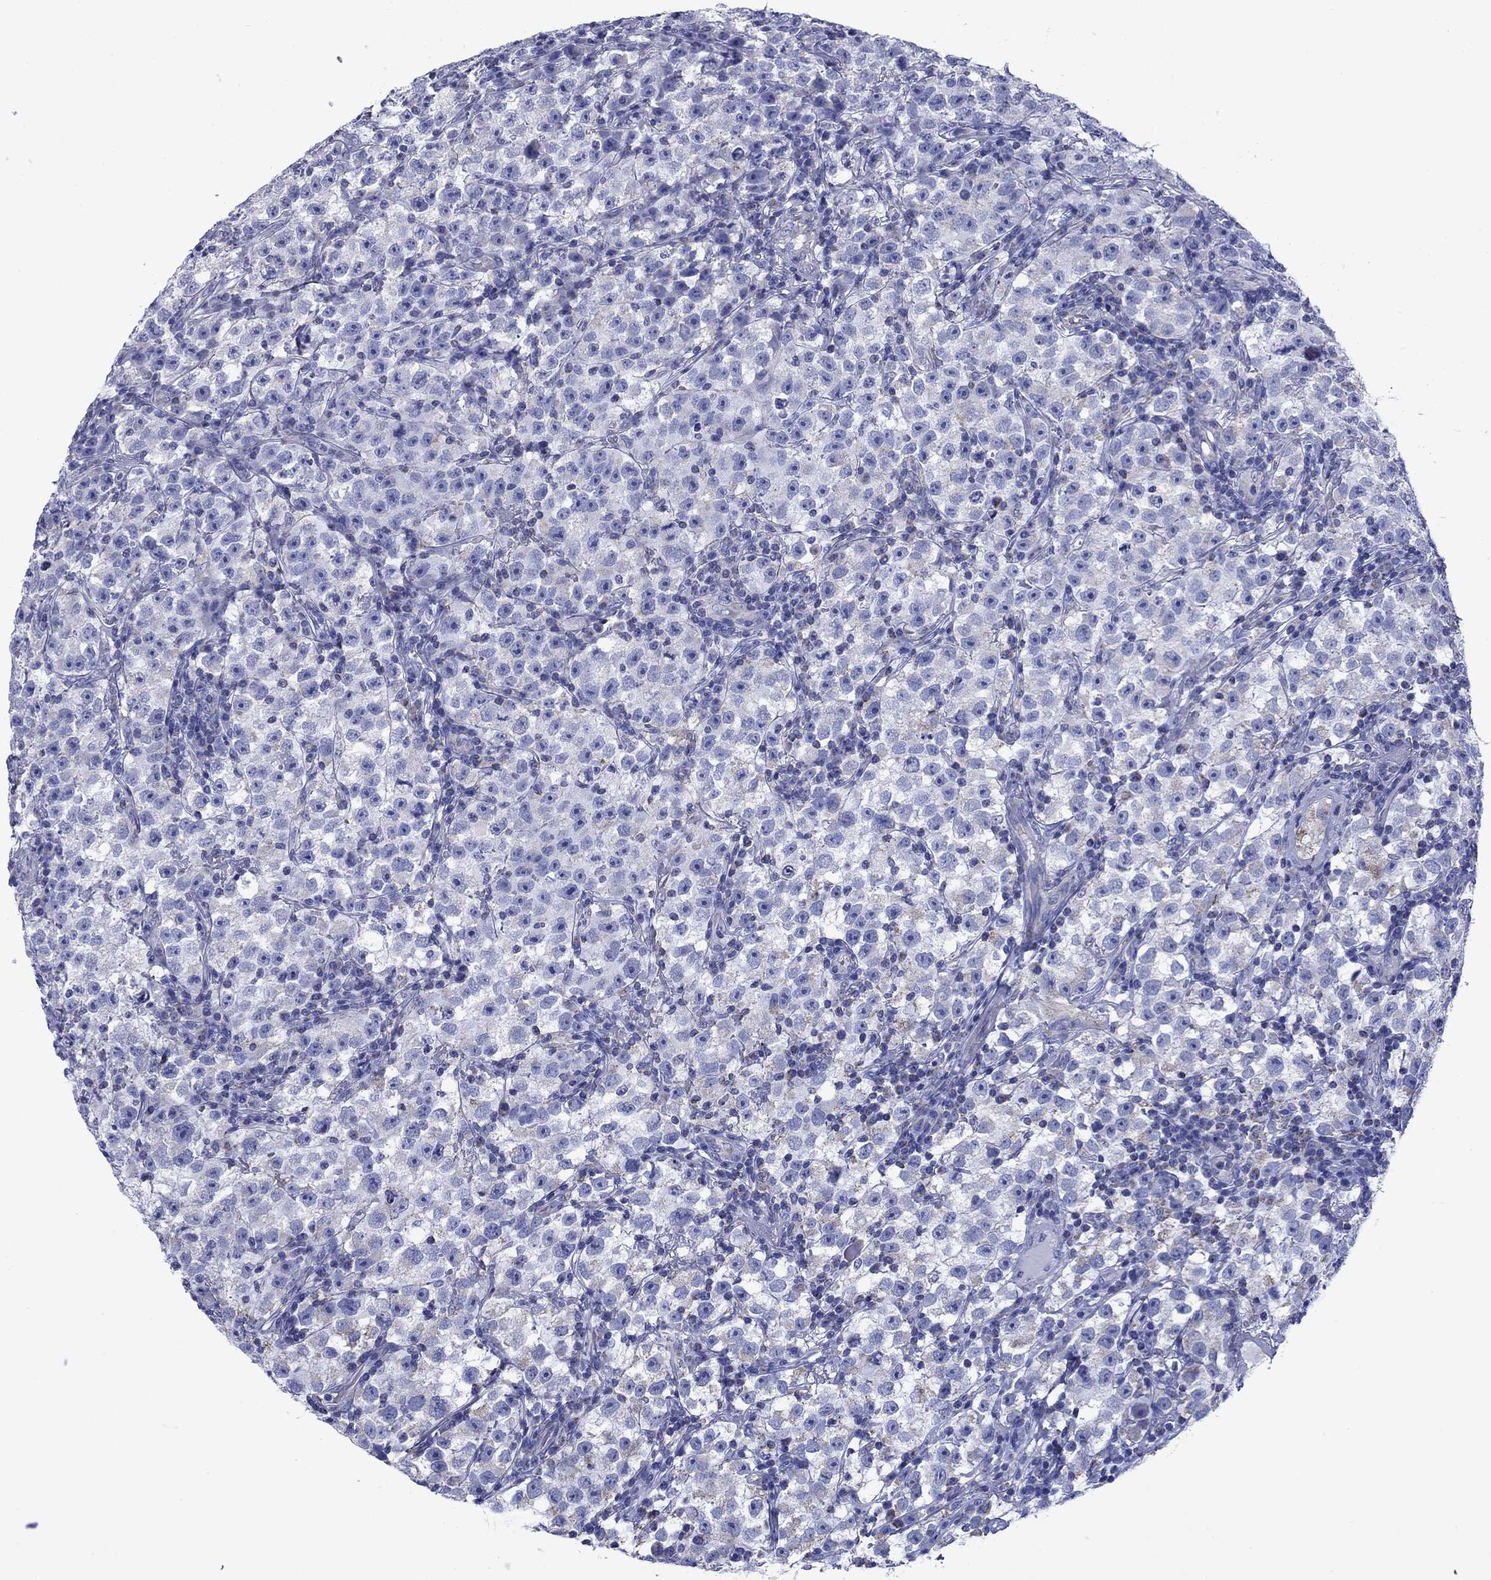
{"staining": {"intensity": "negative", "quantity": "none", "location": "none"}, "tissue": "testis cancer", "cell_type": "Tumor cells", "image_type": "cancer", "snomed": [{"axis": "morphology", "description": "Seminoma, NOS"}, {"axis": "topography", "description": "Testis"}], "caption": "DAB (3,3'-diaminobenzidine) immunohistochemical staining of testis seminoma displays no significant positivity in tumor cells.", "gene": "ACADSB", "patient": {"sex": "male", "age": 22}}